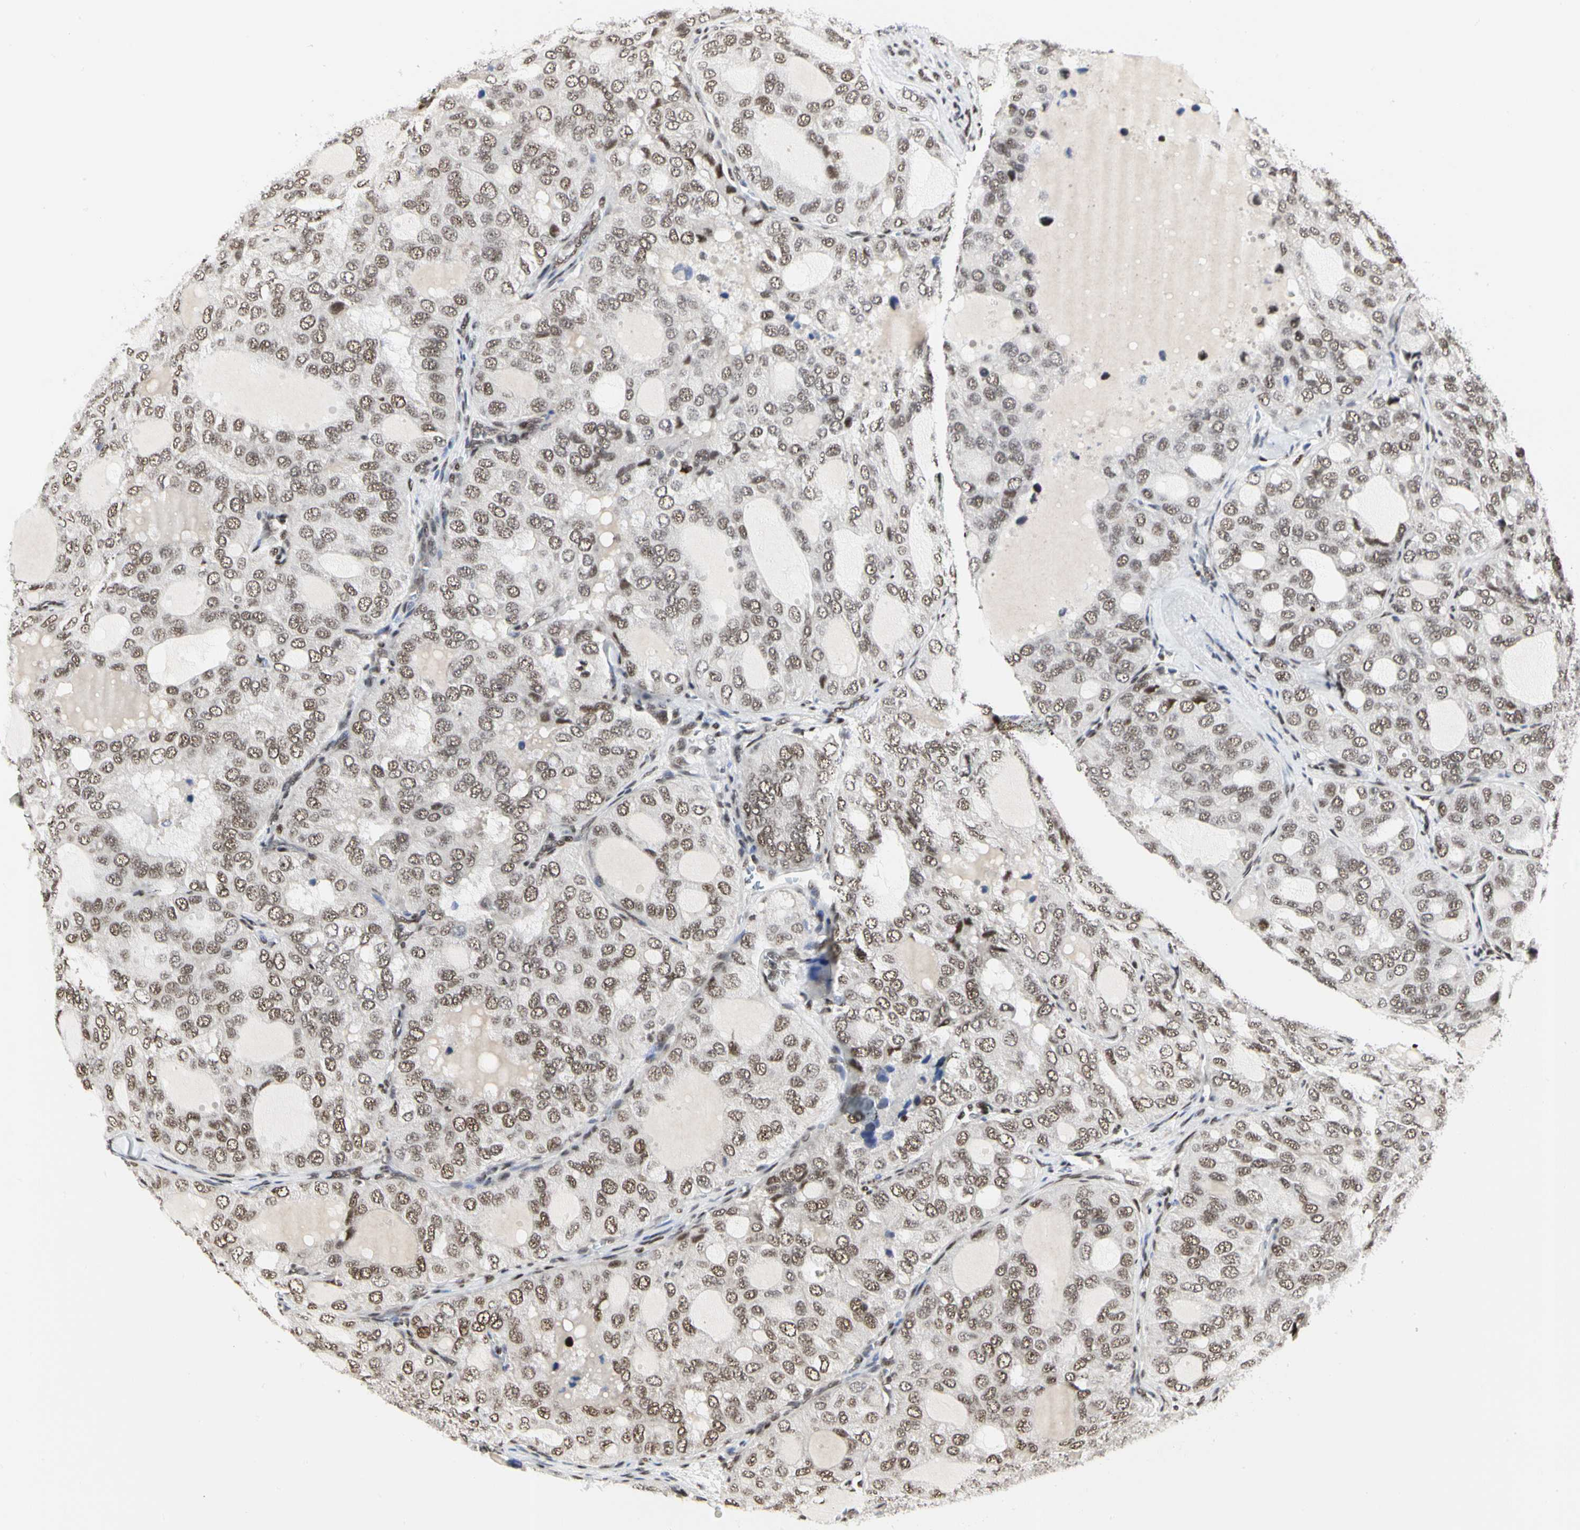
{"staining": {"intensity": "moderate", "quantity": ">75%", "location": "nuclear"}, "tissue": "thyroid cancer", "cell_type": "Tumor cells", "image_type": "cancer", "snomed": [{"axis": "morphology", "description": "Follicular adenoma carcinoma, NOS"}, {"axis": "topography", "description": "Thyroid gland"}], "caption": "Immunohistochemistry (IHC) micrograph of neoplastic tissue: thyroid cancer (follicular adenoma carcinoma) stained using immunohistochemistry displays medium levels of moderate protein expression localized specifically in the nuclear of tumor cells, appearing as a nuclear brown color.", "gene": "PRMT3", "patient": {"sex": "male", "age": 75}}